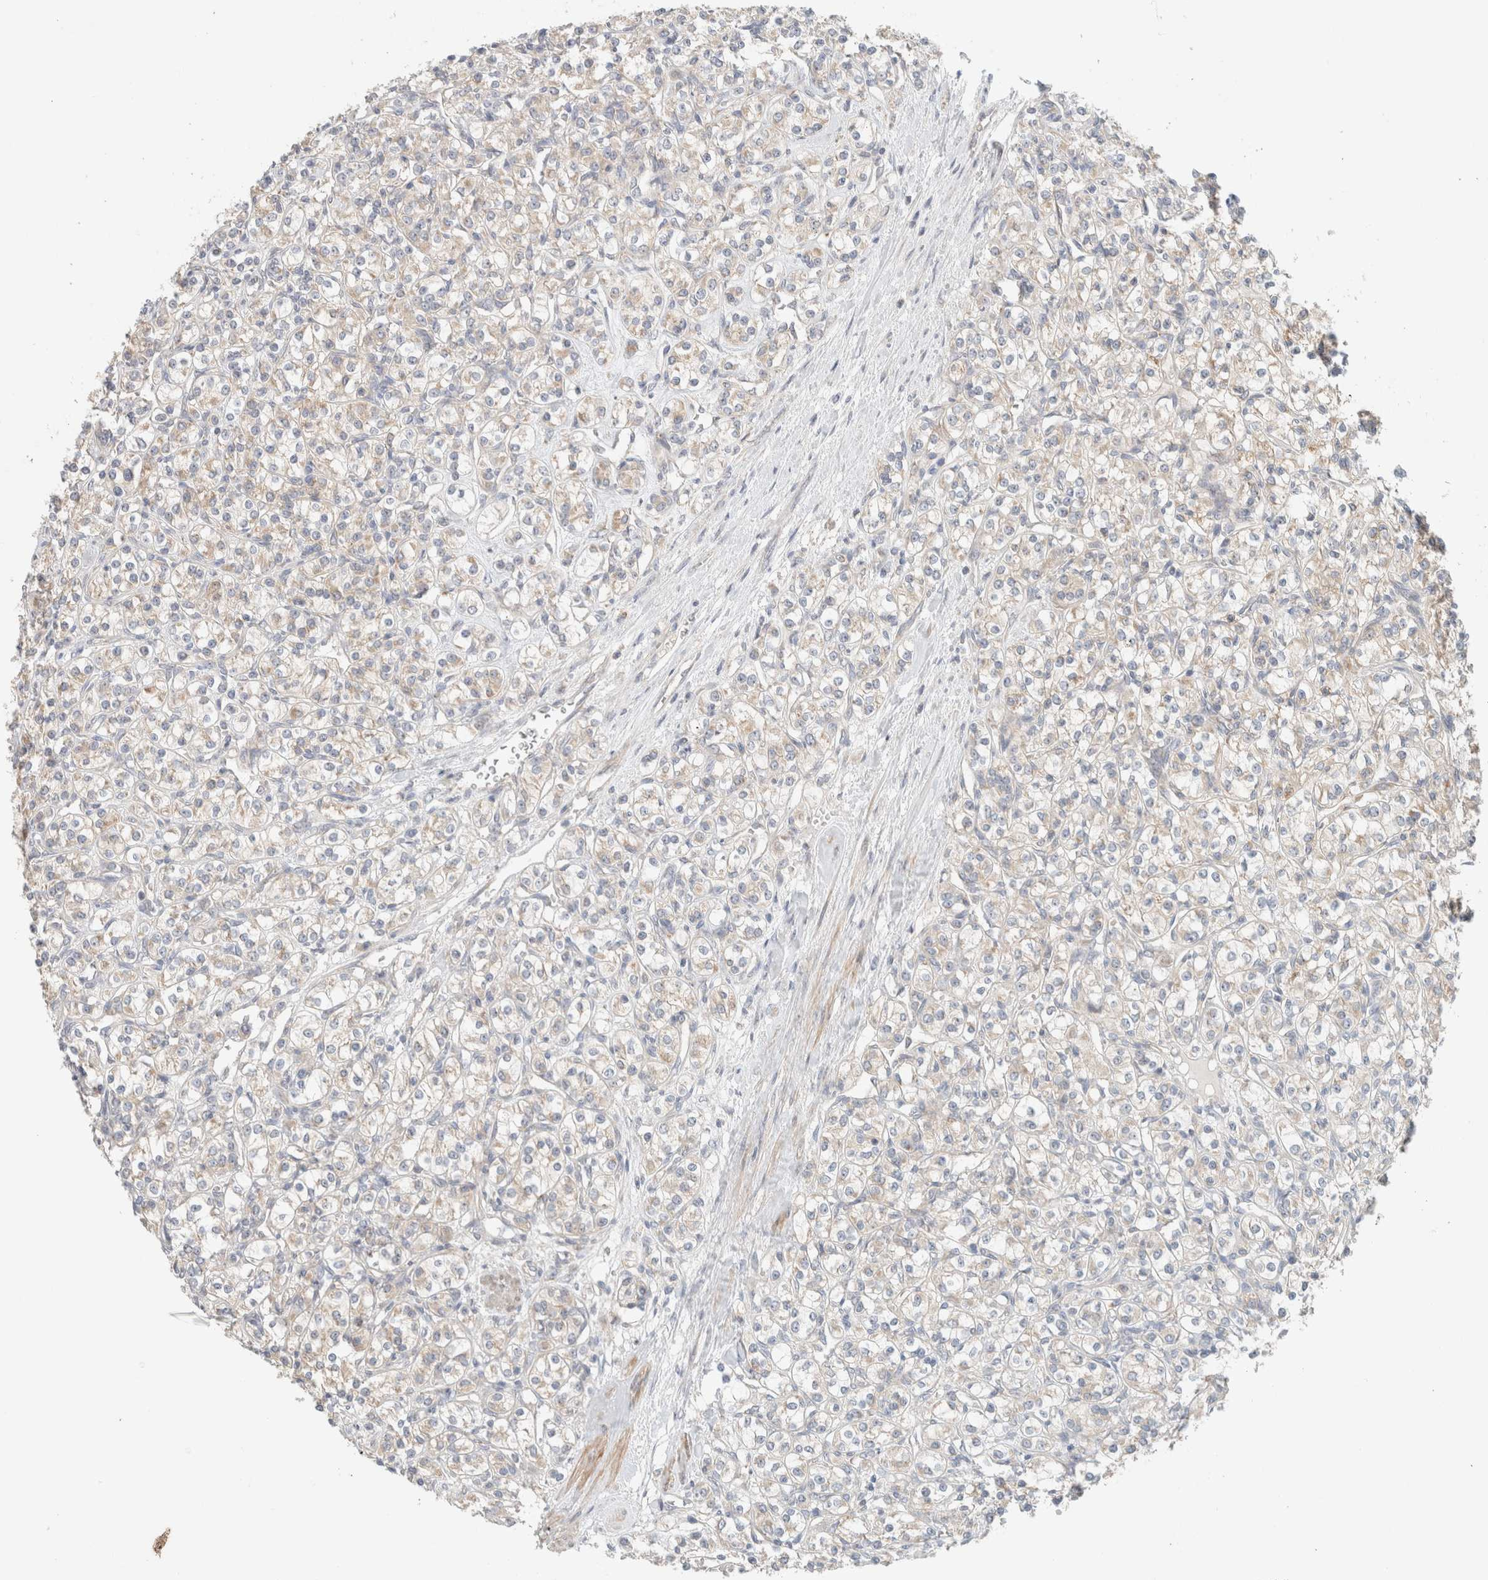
{"staining": {"intensity": "weak", "quantity": "<25%", "location": "cytoplasmic/membranous"}, "tissue": "renal cancer", "cell_type": "Tumor cells", "image_type": "cancer", "snomed": [{"axis": "morphology", "description": "Adenocarcinoma, NOS"}, {"axis": "topography", "description": "Kidney"}], "caption": "Renal cancer was stained to show a protein in brown. There is no significant staining in tumor cells.", "gene": "MRM3", "patient": {"sex": "male", "age": 77}}